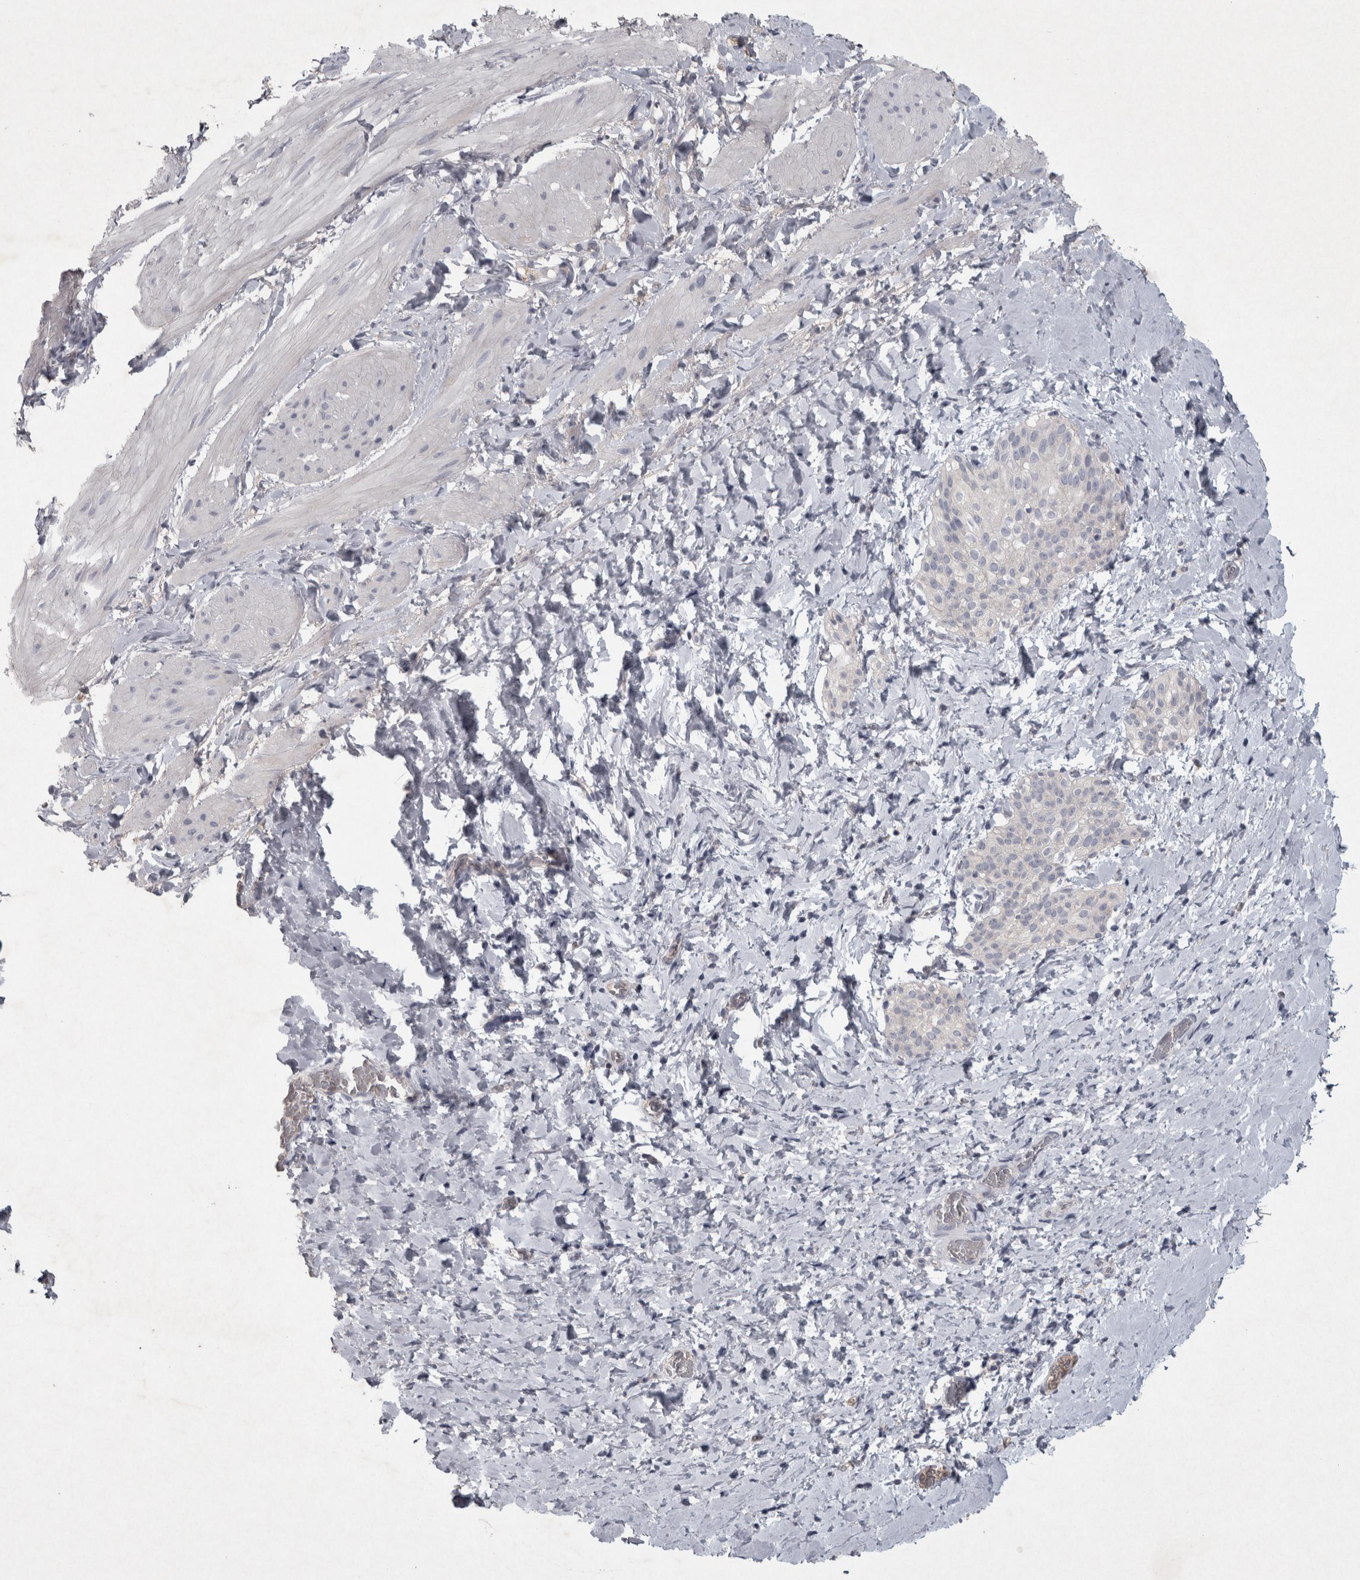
{"staining": {"intensity": "negative", "quantity": "none", "location": "none"}, "tissue": "smooth muscle", "cell_type": "Smooth muscle cells", "image_type": "normal", "snomed": [{"axis": "morphology", "description": "Normal tissue, NOS"}, {"axis": "topography", "description": "Smooth muscle"}], "caption": "High power microscopy histopathology image of an immunohistochemistry photomicrograph of unremarkable smooth muscle, revealing no significant staining in smooth muscle cells. (Stains: DAB (3,3'-diaminobenzidine) IHC with hematoxylin counter stain, Microscopy: brightfield microscopy at high magnification).", "gene": "ENPP7", "patient": {"sex": "male", "age": 16}}